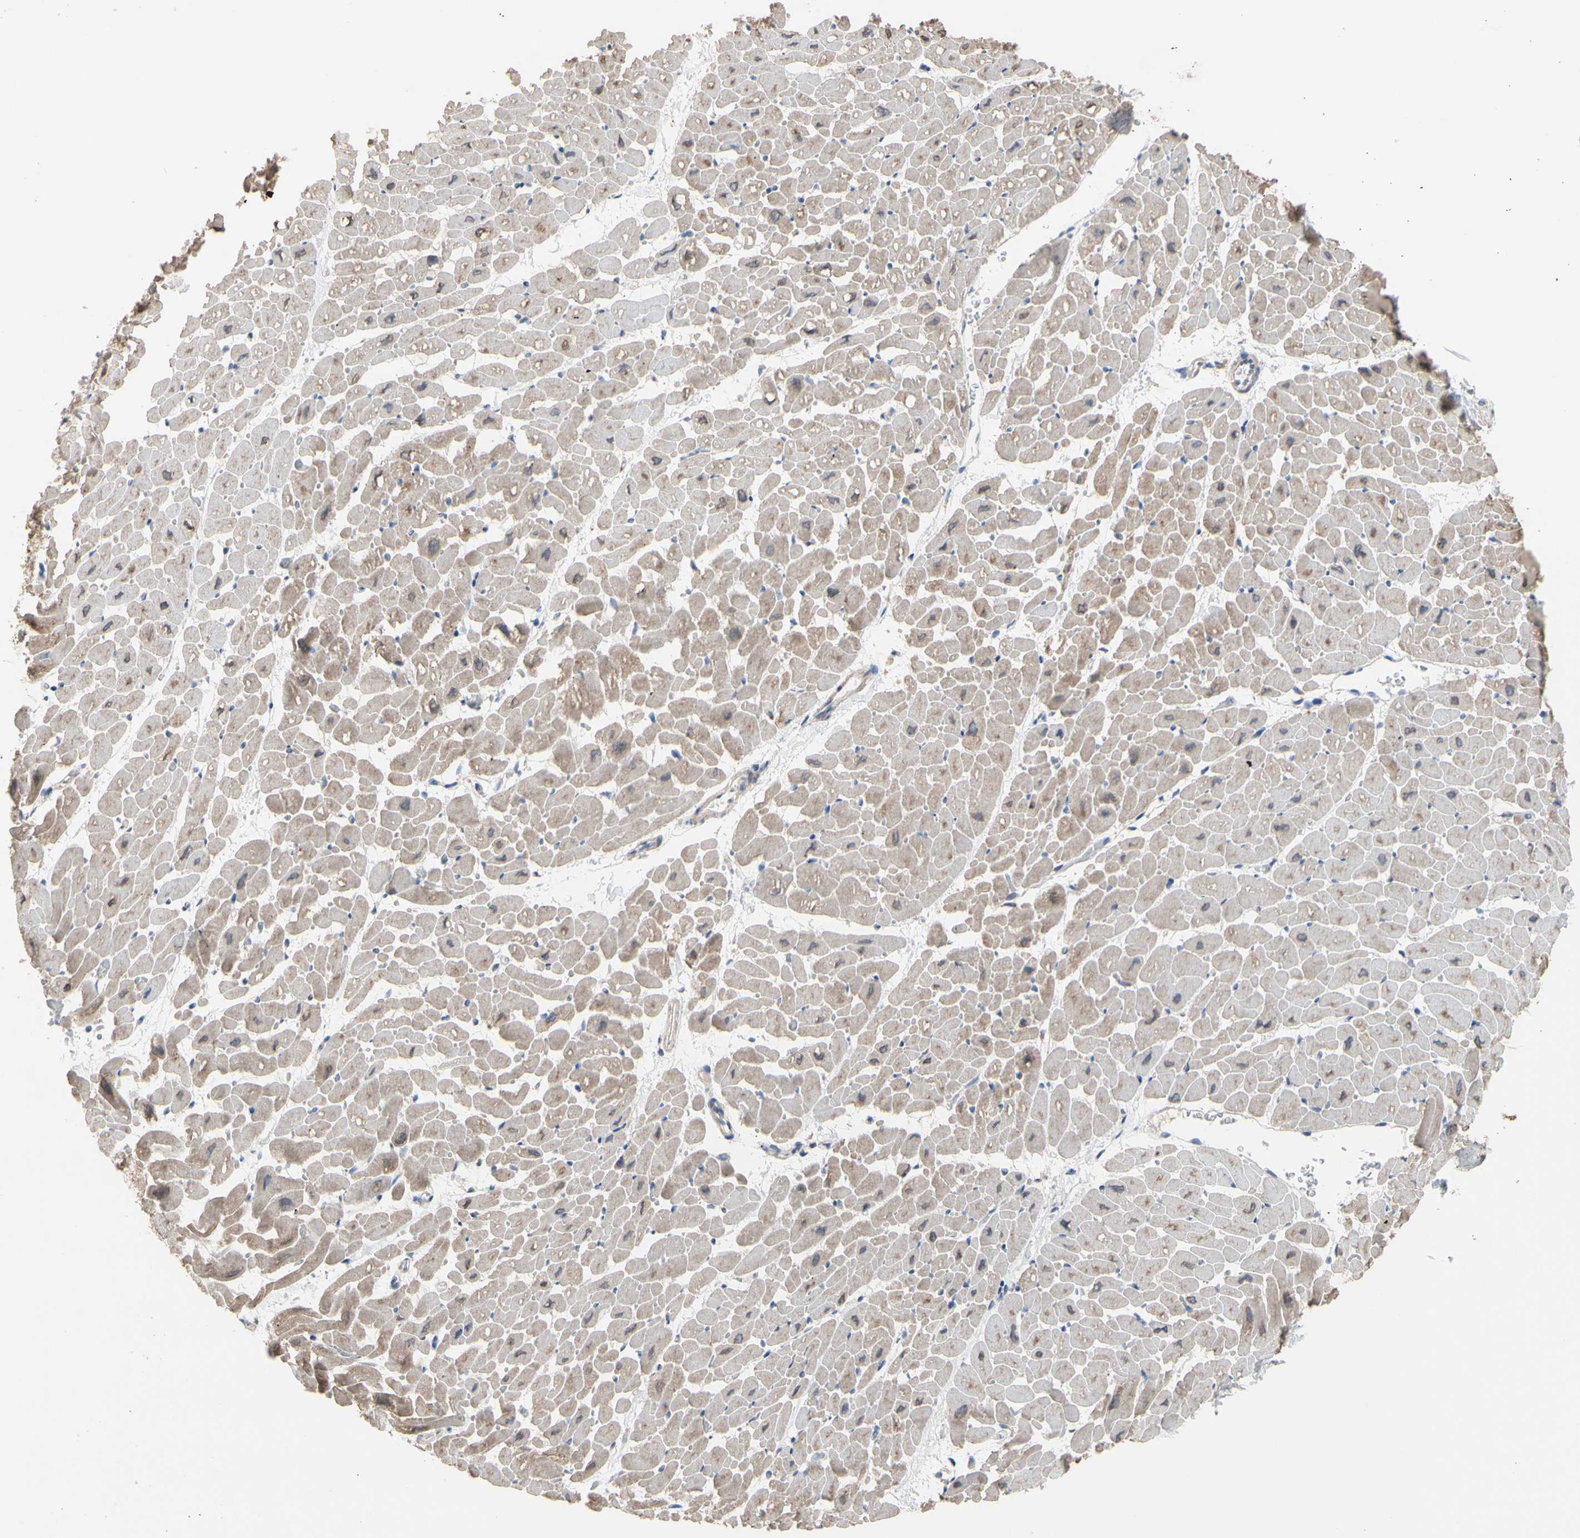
{"staining": {"intensity": "moderate", "quantity": ">75%", "location": "cytoplasmic/membranous"}, "tissue": "heart muscle", "cell_type": "Cardiomyocytes", "image_type": "normal", "snomed": [{"axis": "morphology", "description": "Normal tissue, NOS"}, {"axis": "topography", "description": "Heart"}], "caption": "Heart muscle stained for a protein (brown) demonstrates moderate cytoplasmic/membranous positive staining in approximately >75% of cardiomyocytes.", "gene": "TTC14", "patient": {"sex": "male", "age": 45}}